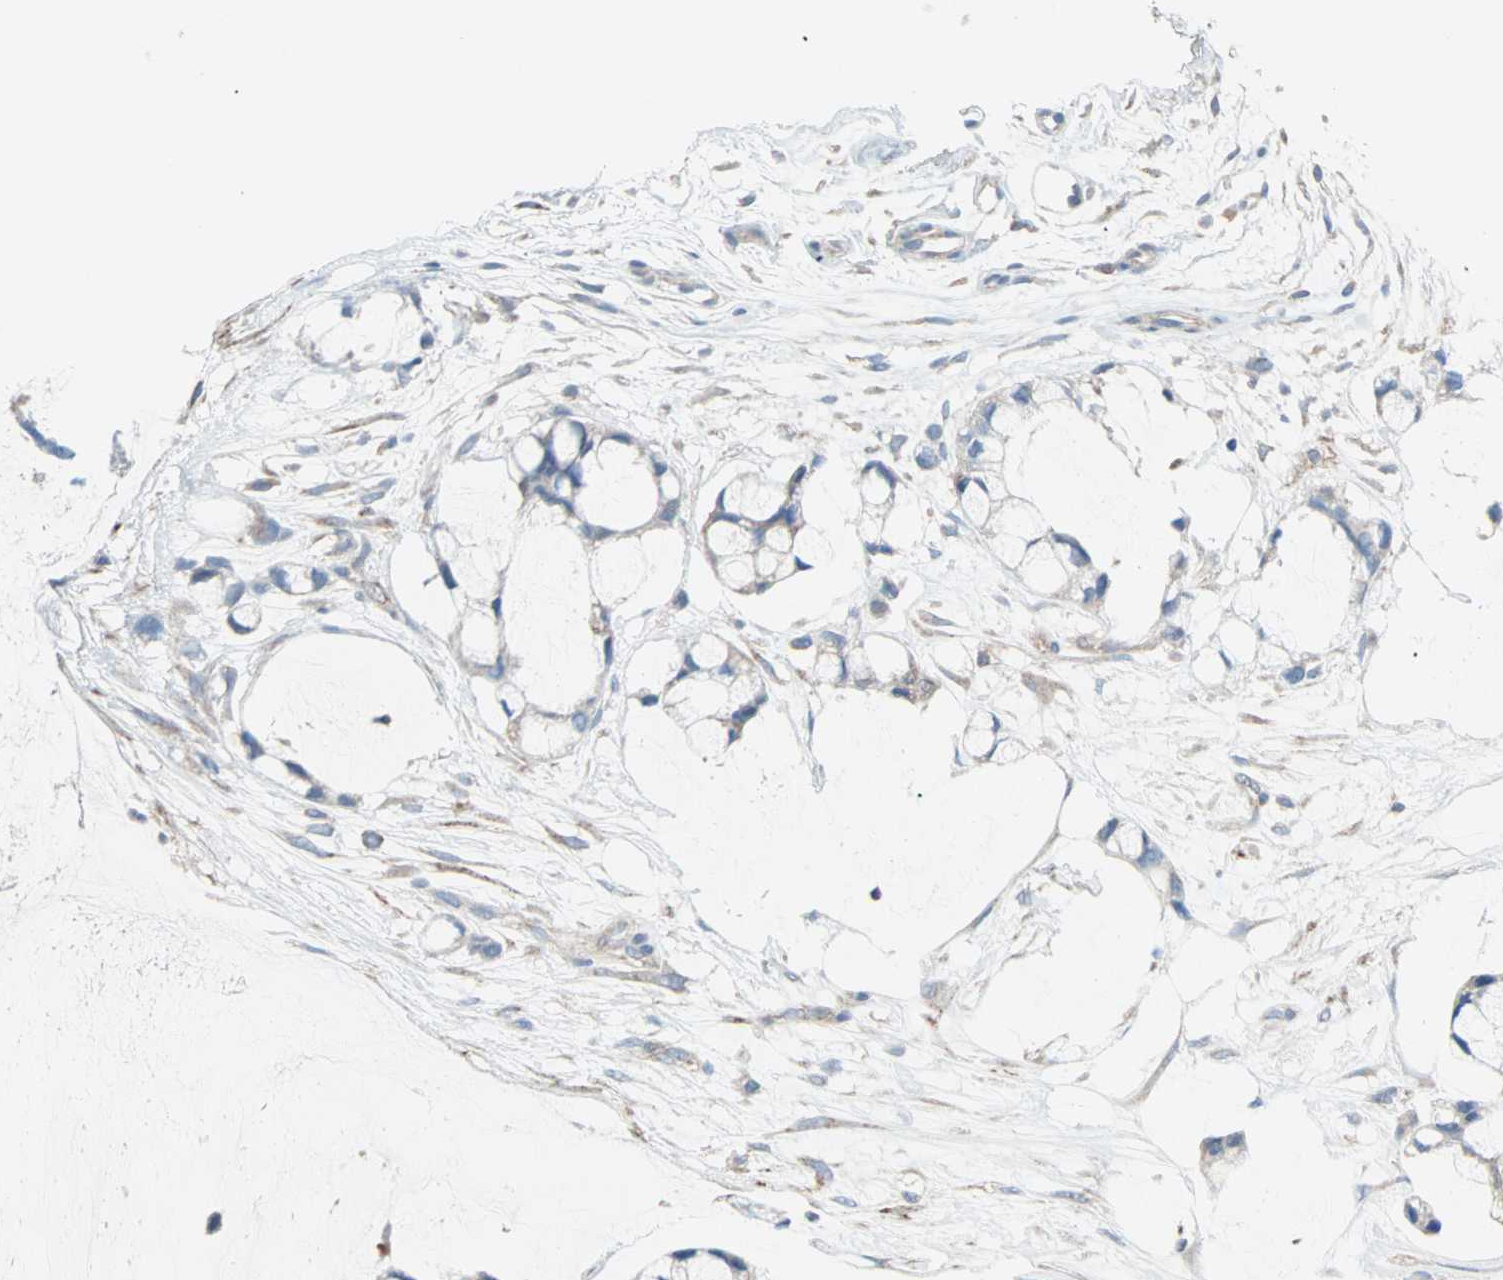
{"staining": {"intensity": "negative", "quantity": "none", "location": "none"}, "tissue": "ovarian cancer", "cell_type": "Tumor cells", "image_type": "cancer", "snomed": [{"axis": "morphology", "description": "Cystadenocarcinoma, mucinous, NOS"}, {"axis": "topography", "description": "Ovary"}], "caption": "Immunohistochemical staining of ovarian cancer (mucinous cystadenocarcinoma) reveals no significant positivity in tumor cells.", "gene": "ACVRL1", "patient": {"sex": "female", "age": 39}}